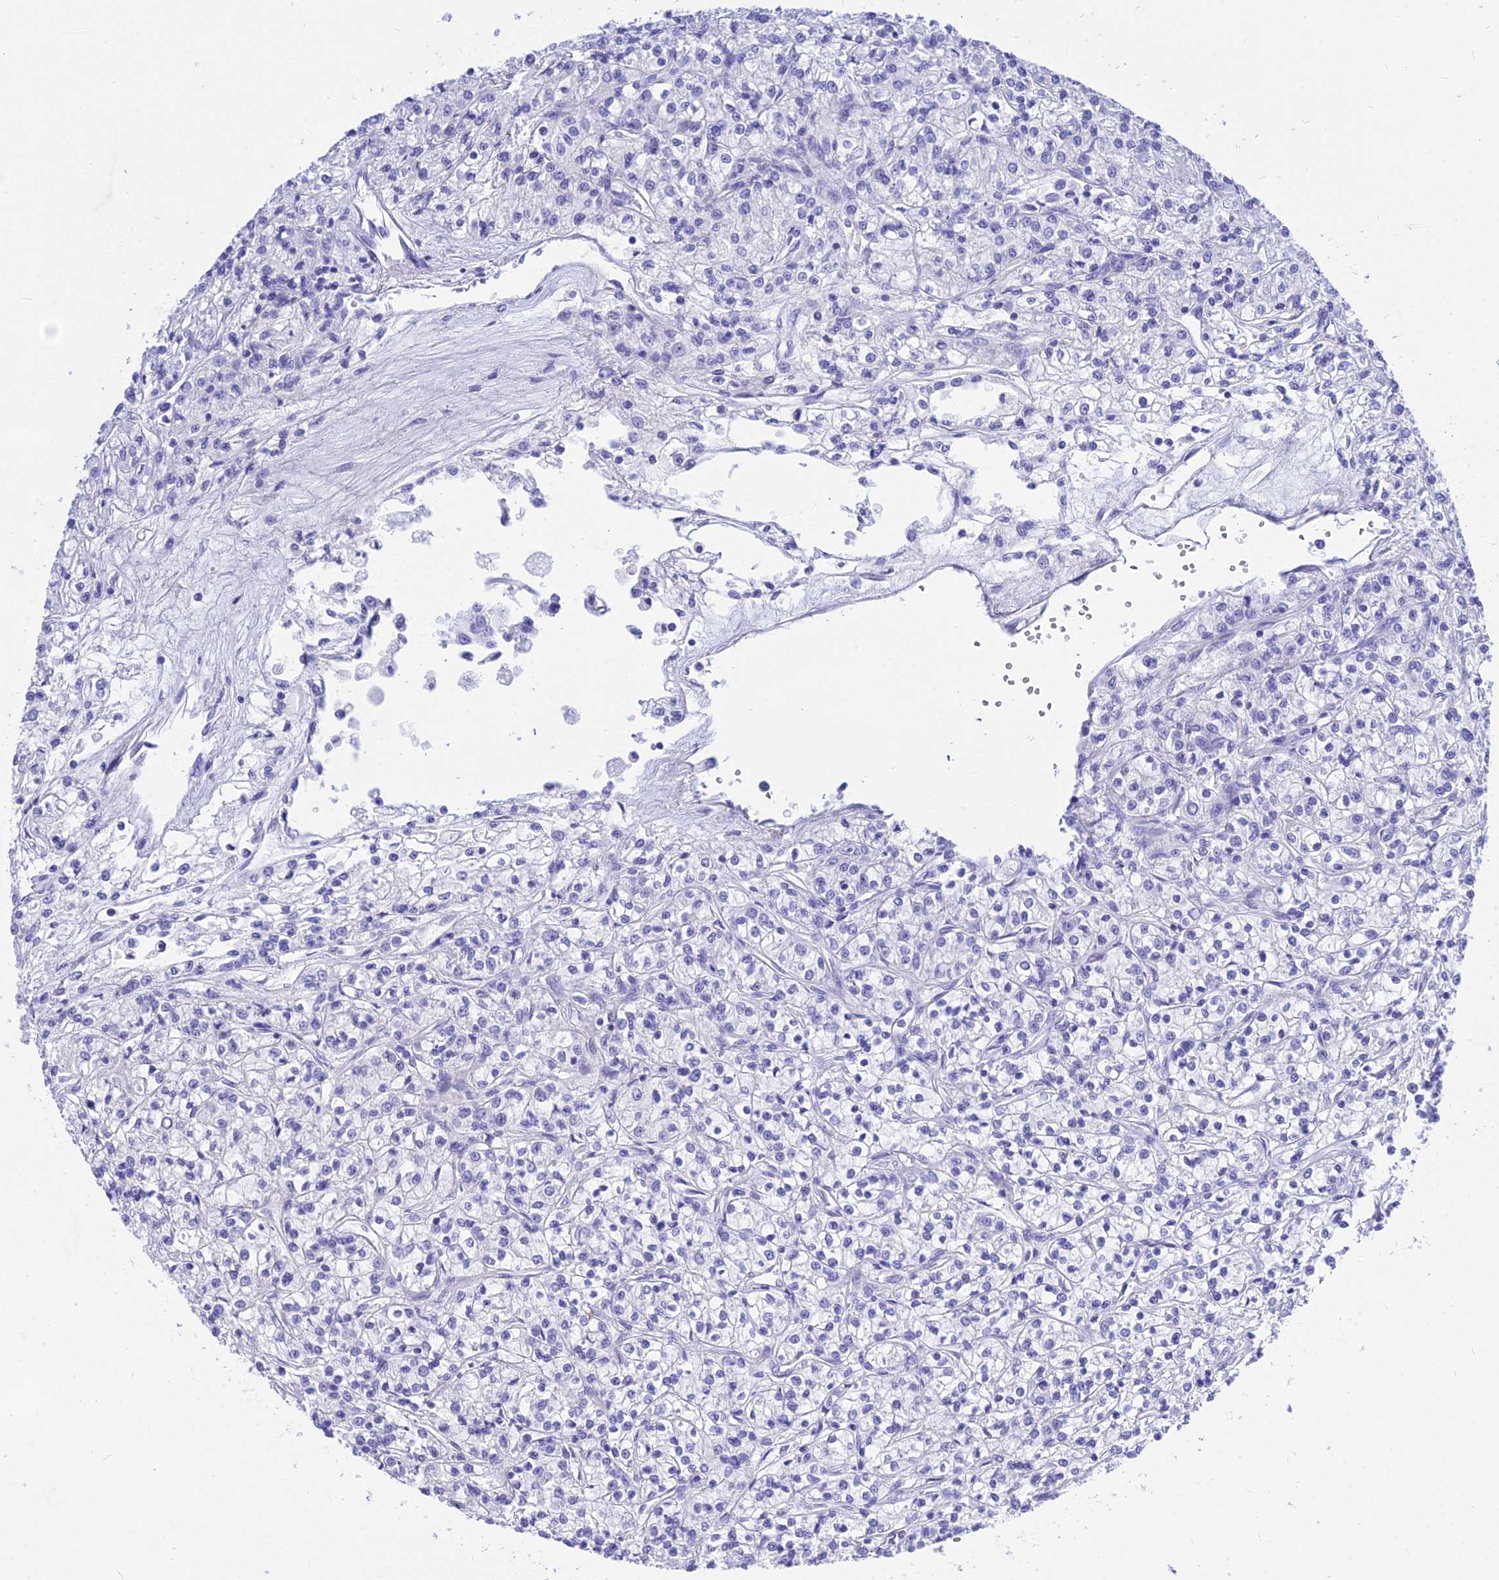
{"staining": {"intensity": "negative", "quantity": "none", "location": "none"}, "tissue": "renal cancer", "cell_type": "Tumor cells", "image_type": "cancer", "snomed": [{"axis": "morphology", "description": "Adenocarcinoma, NOS"}, {"axis": "topography", "description": "Kidney"}], "caption": "A high-resolution micrograph shows IHC staining of renal cancer, which displays no significant expression in tumor cells.", "gene": "DEFB107A", "patient": {"sex": "female", "age": 59}}